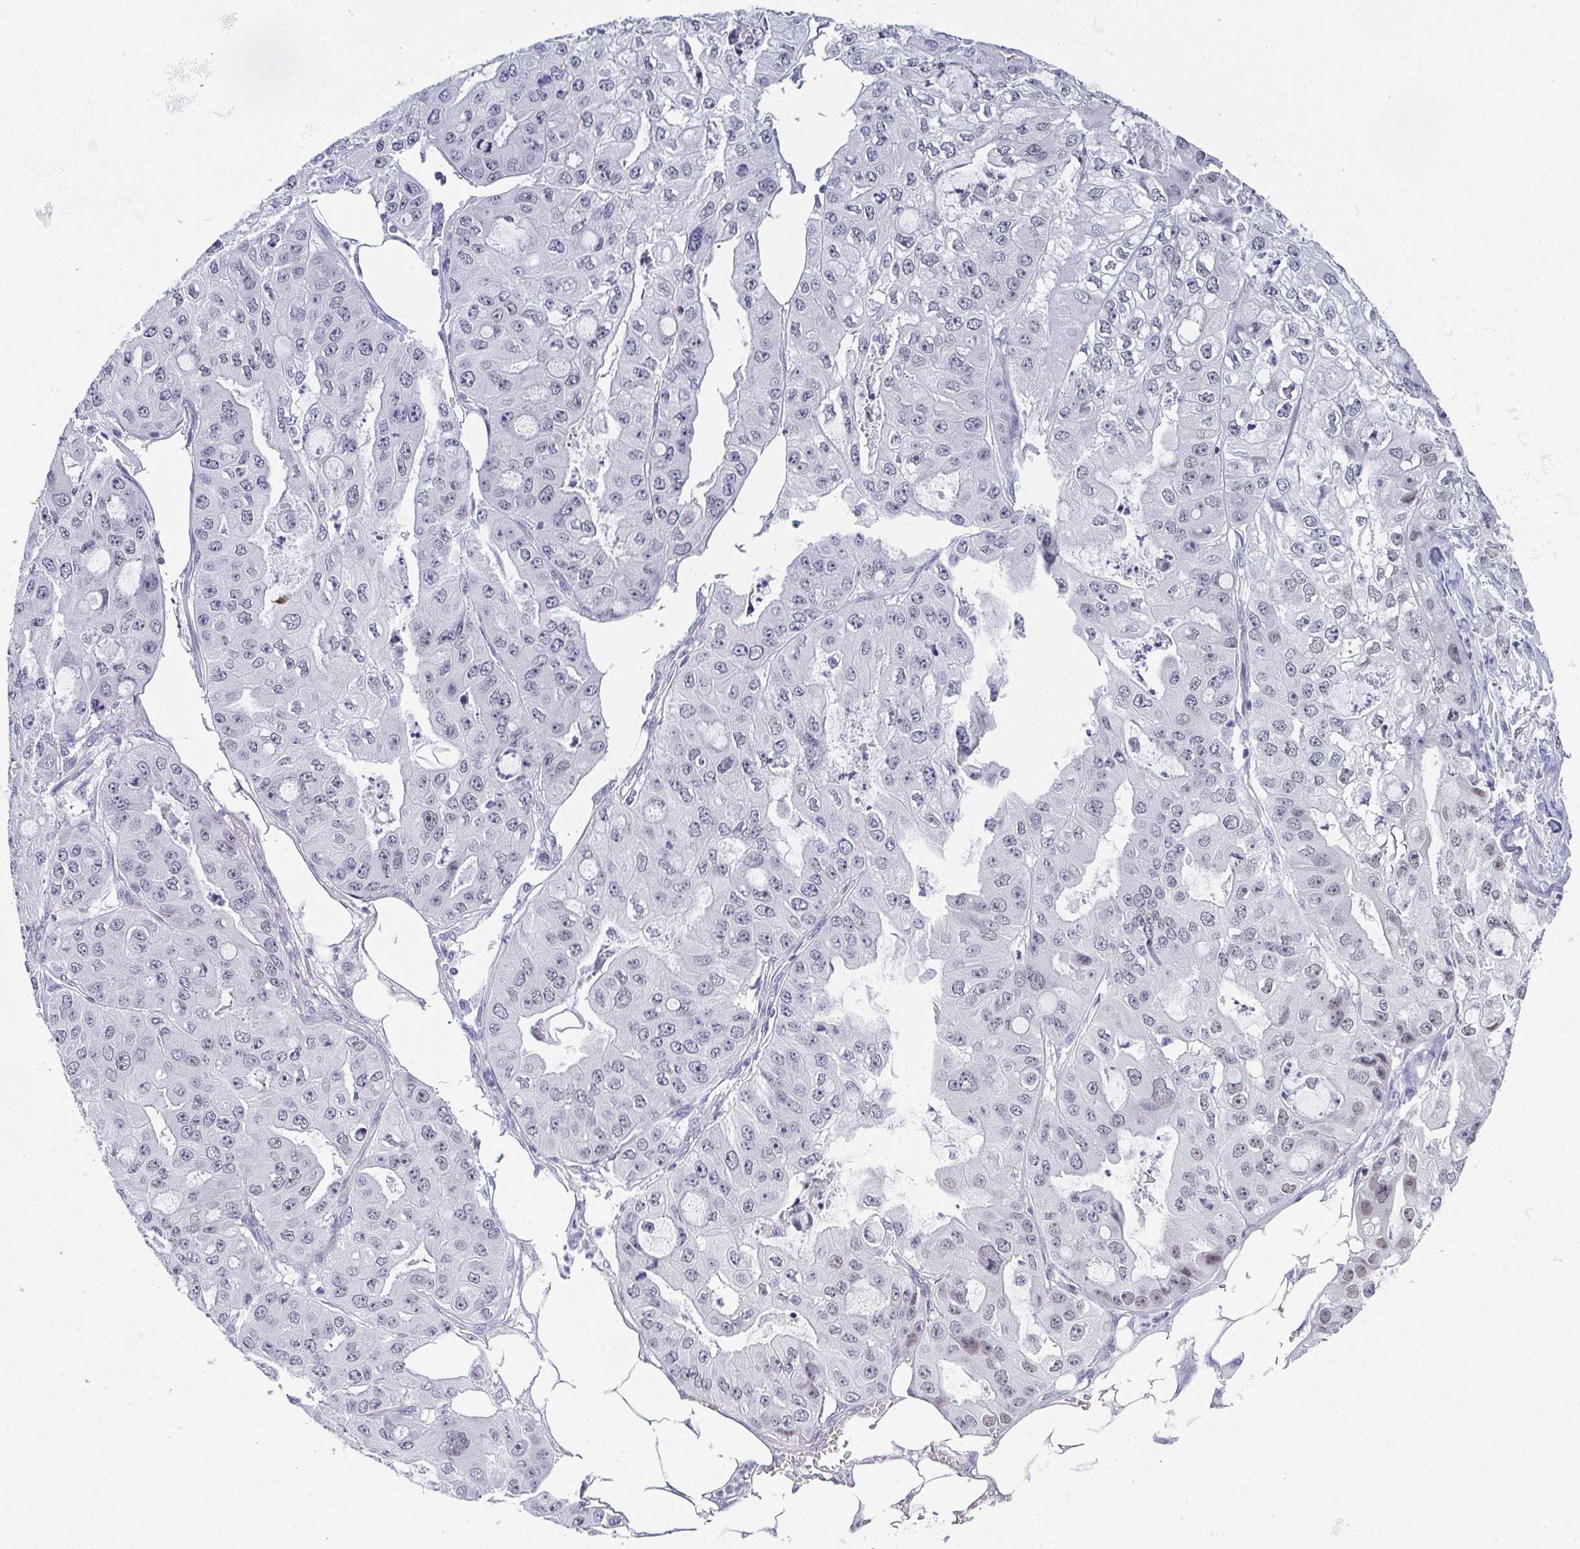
{"staining": {"intensity": "weak", "quantity": "<25%", "location": "nuclear"}, "tissue": "ovarian cancer", "cell_type": "Tumor cells", "image_type": "cancer", "snomed": [{"axis": "morphology", "description": "Cystadenocarcinoma, serous, NOS"}, {"axis": "topography", "description": "Ovary"}], "caption": "This image is of ovarian cancer (serous cystadenocarcinoma) stained with IHC to label a protein in brown with the nuclei are counter-stained blue. There is no positivity in tumor cells.", "gene": "PYCR3", "patient": {"sex": "female", "age": 56}}